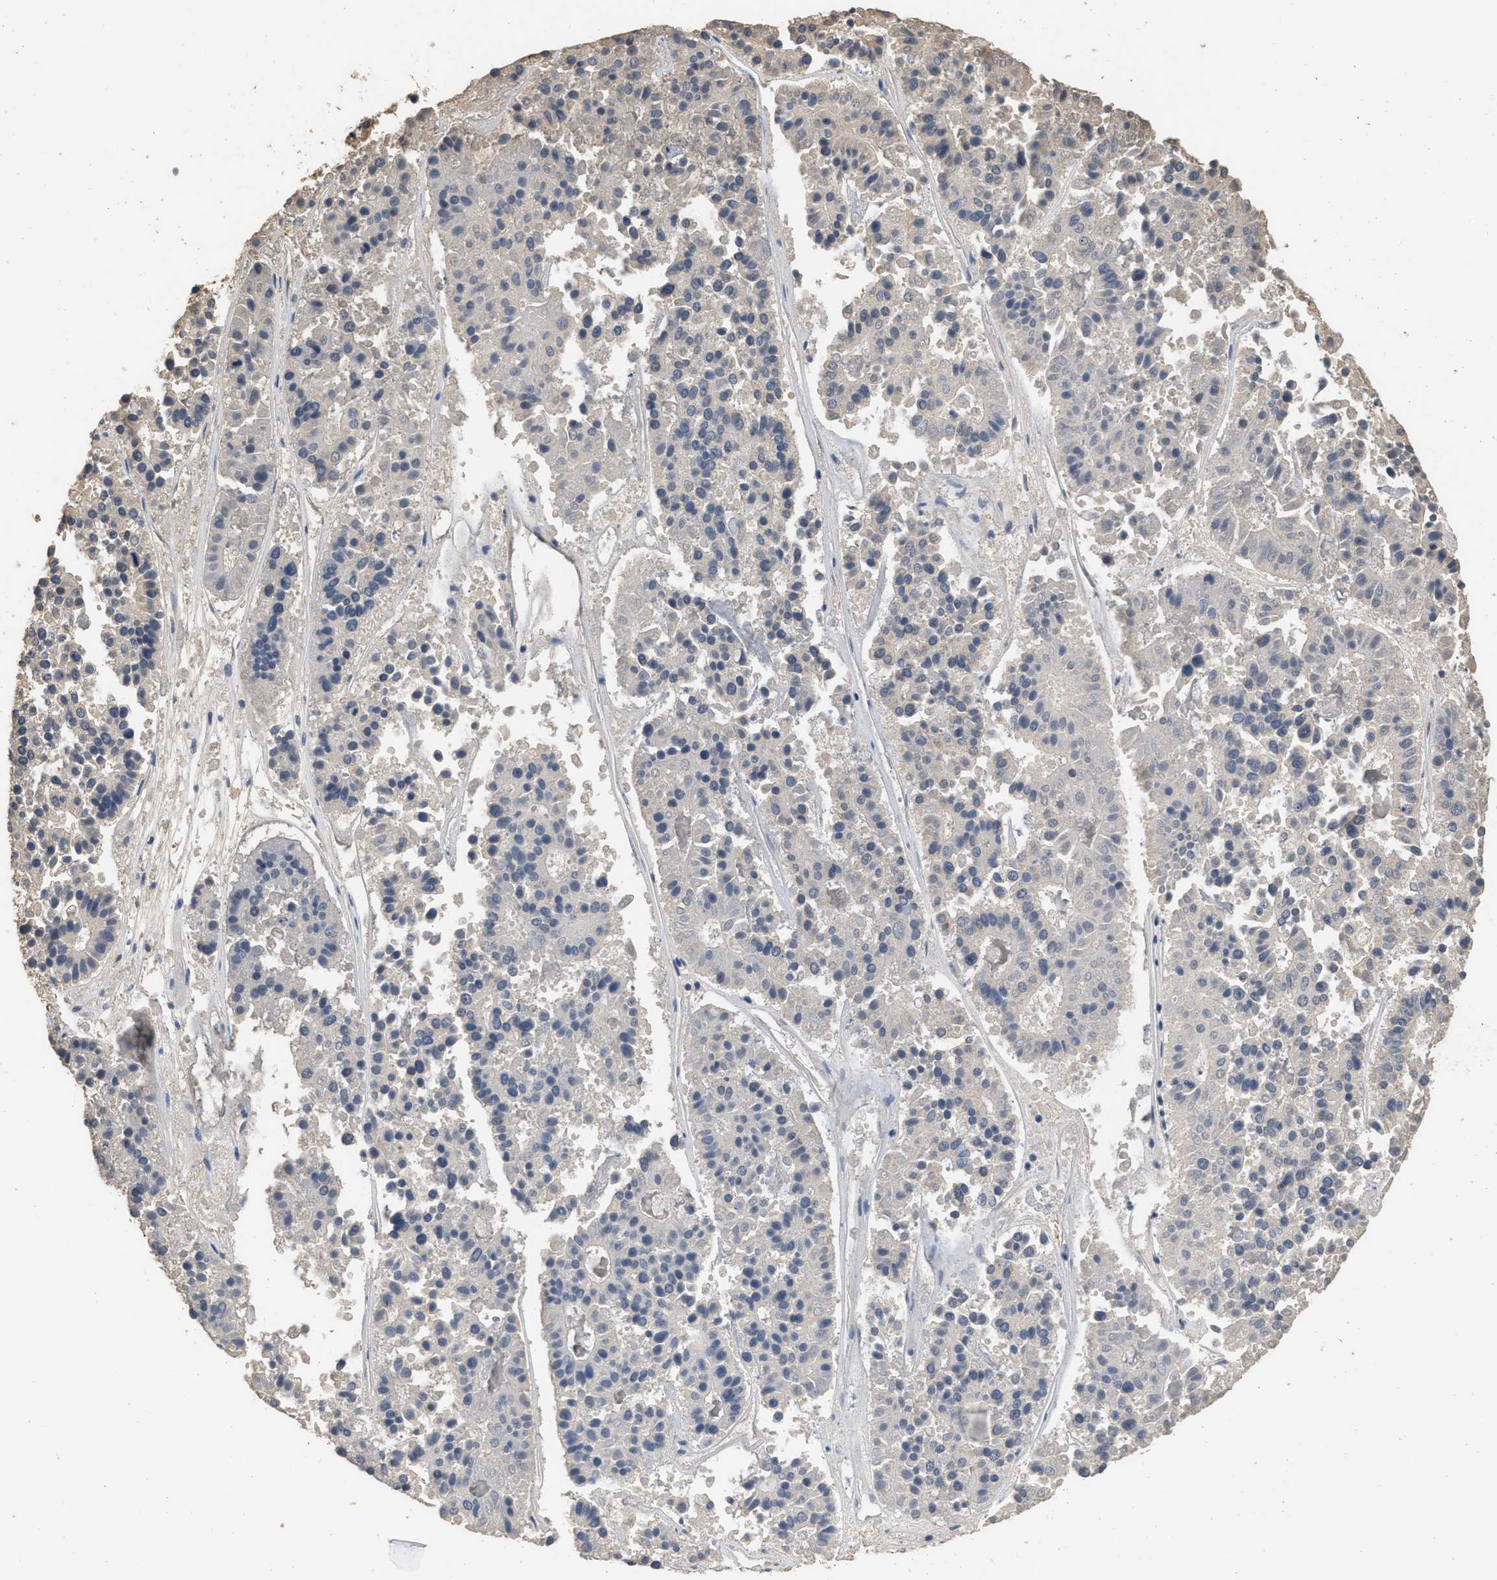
{"staining": {"intensity": "negative", "quantity": "none", "location": "none"}, "tissue": "pancreatic cancer", "cell_type": "Tumor cells", "image_type": "cancer", "snomed": [{"axis": "morphology", "description": "Adenocarcinoma, NOS"}, {"axis": "topography", "description": "Pancreas"}], "caption": "This is an IHC image of human pancreatic adenocarcinoma. There is no staining in tumor cells.", "gene": "NCS1", "patient": {"sex": "male", "age": 50}}